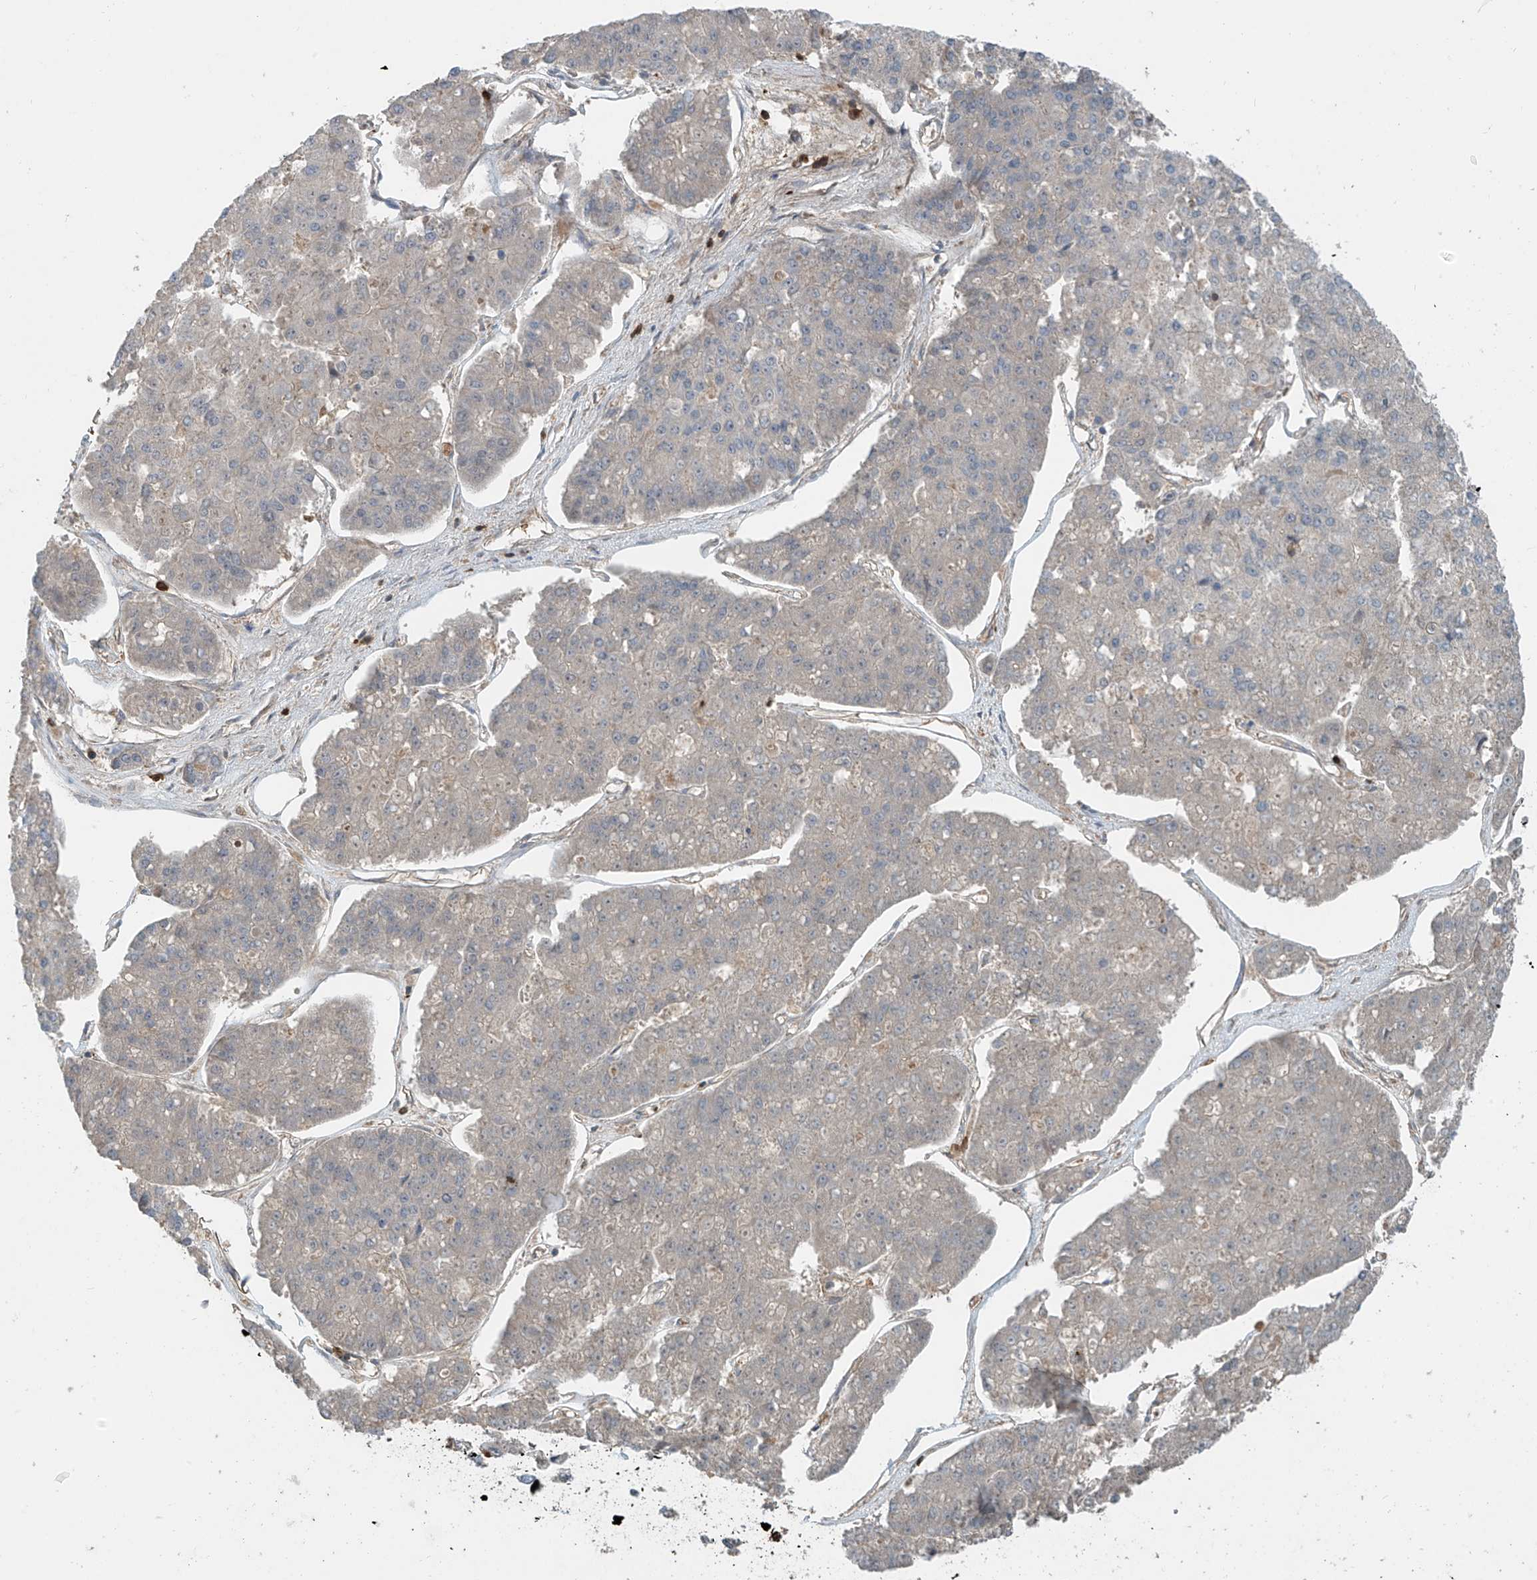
{"staining": {"intensity": "negative", "quantity": "none", "location": "none"}, "tissue": "pancreatic cancer", "cell_type": "Tumor cells", "image_type": "cancer", "snomed": [{"axis": "morphology", "description": "Adenocarcinoma, NOS"}, {"axis": "topography", "description": "Pancreas"}], "caption": "Tumor cells are negative for protein expression in human pancreatic adenocarcinoma.", "gene": "SH3BGRL3", "patient": {"sex": "male", "age": 50}}